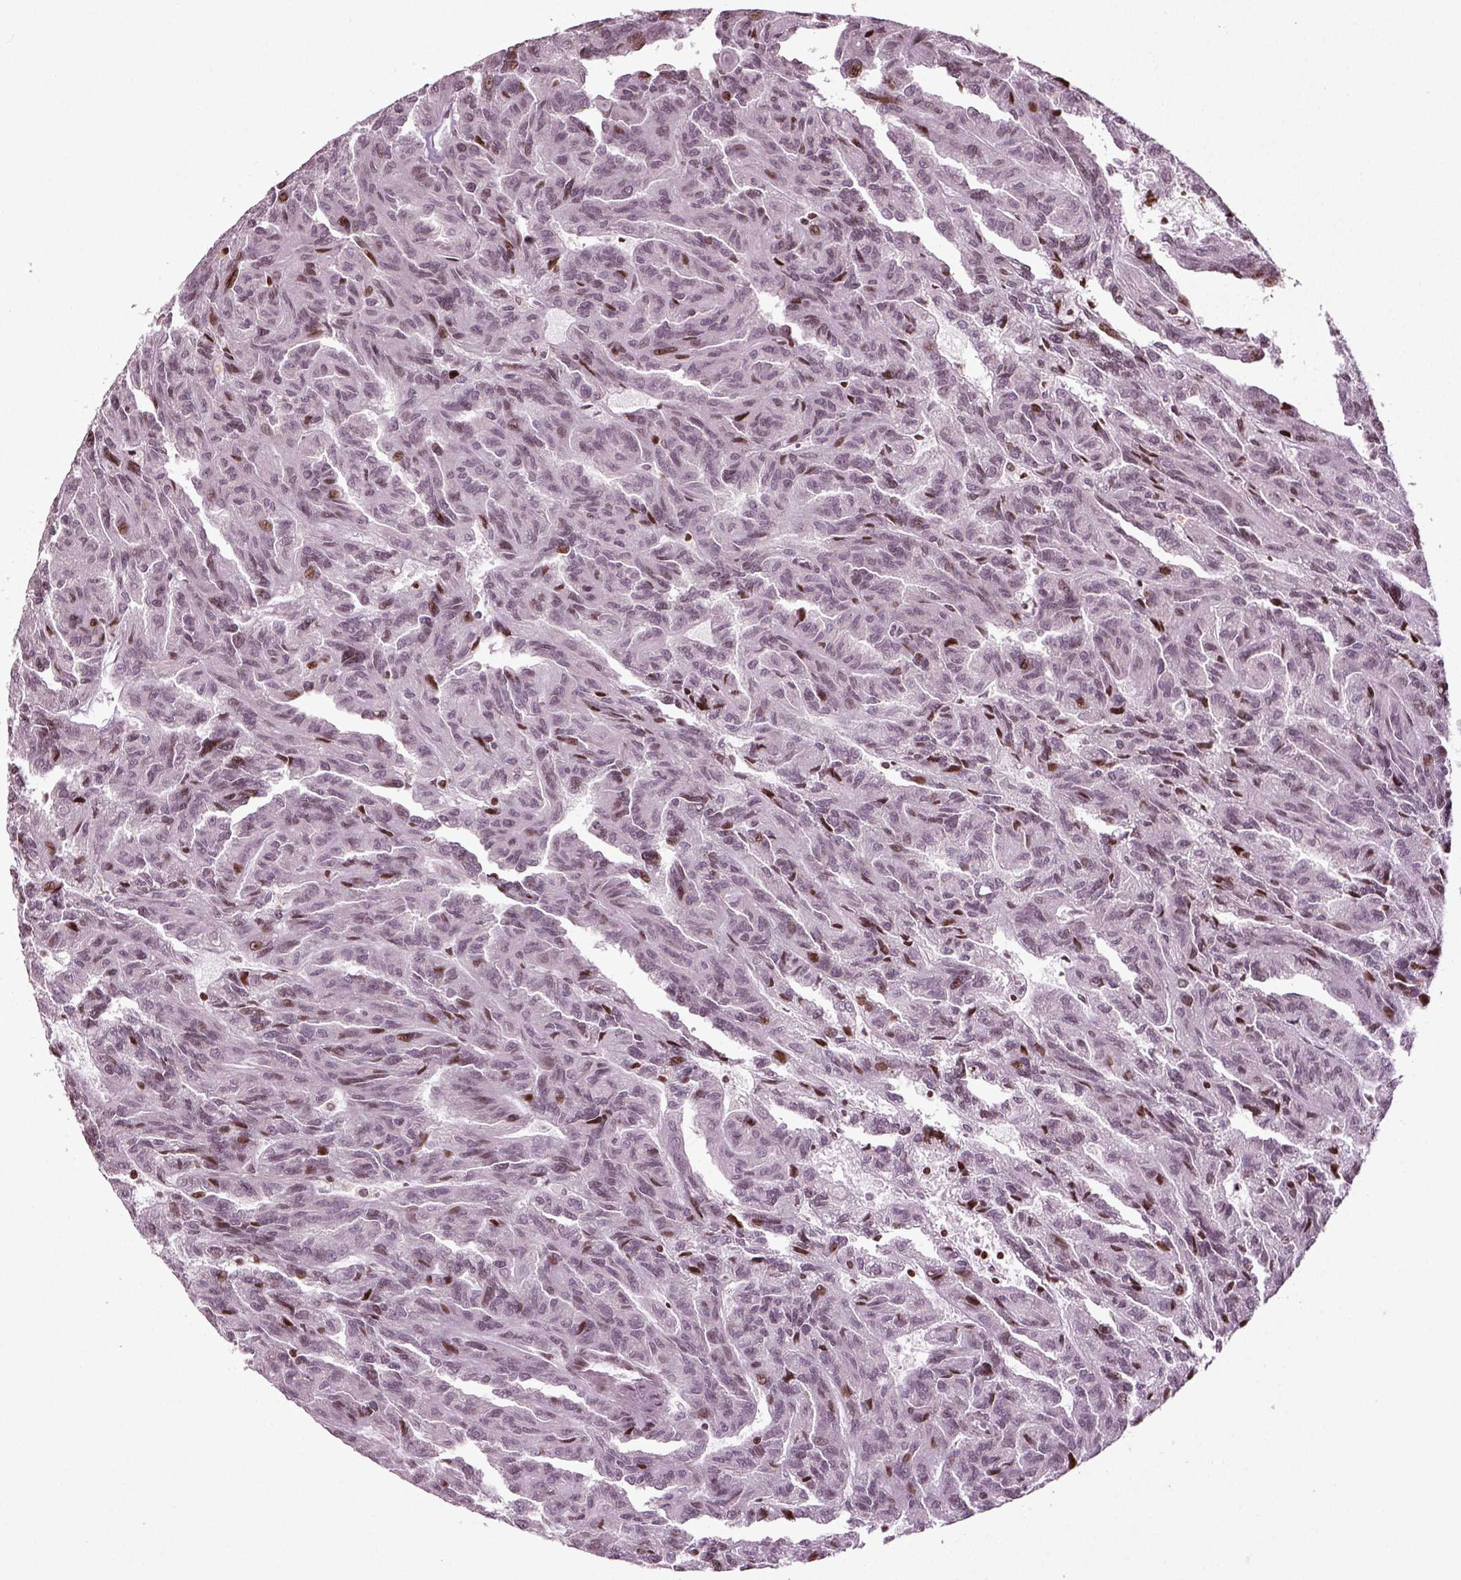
{"staining": {"intensity": "negative", "quantity": "none", "location": "none"}, "tissue": "renal cancer", "cell_type": "Tumor cells", "image_type": "cancer", "snomed": [{"axis": "morphology", "description": "Adenocarcinoma, NOS"}, {"axis": "topography", "description": "Kidney"}], "caption": "Tumor cells are negative for protein expression in human renal cancer. (Brightfield microscopy of DAB (3,3'-diaminobenzidine) IHC at high magnification).", "gene": "HEYL", "patient": {"sex": "male", "age": 79}}